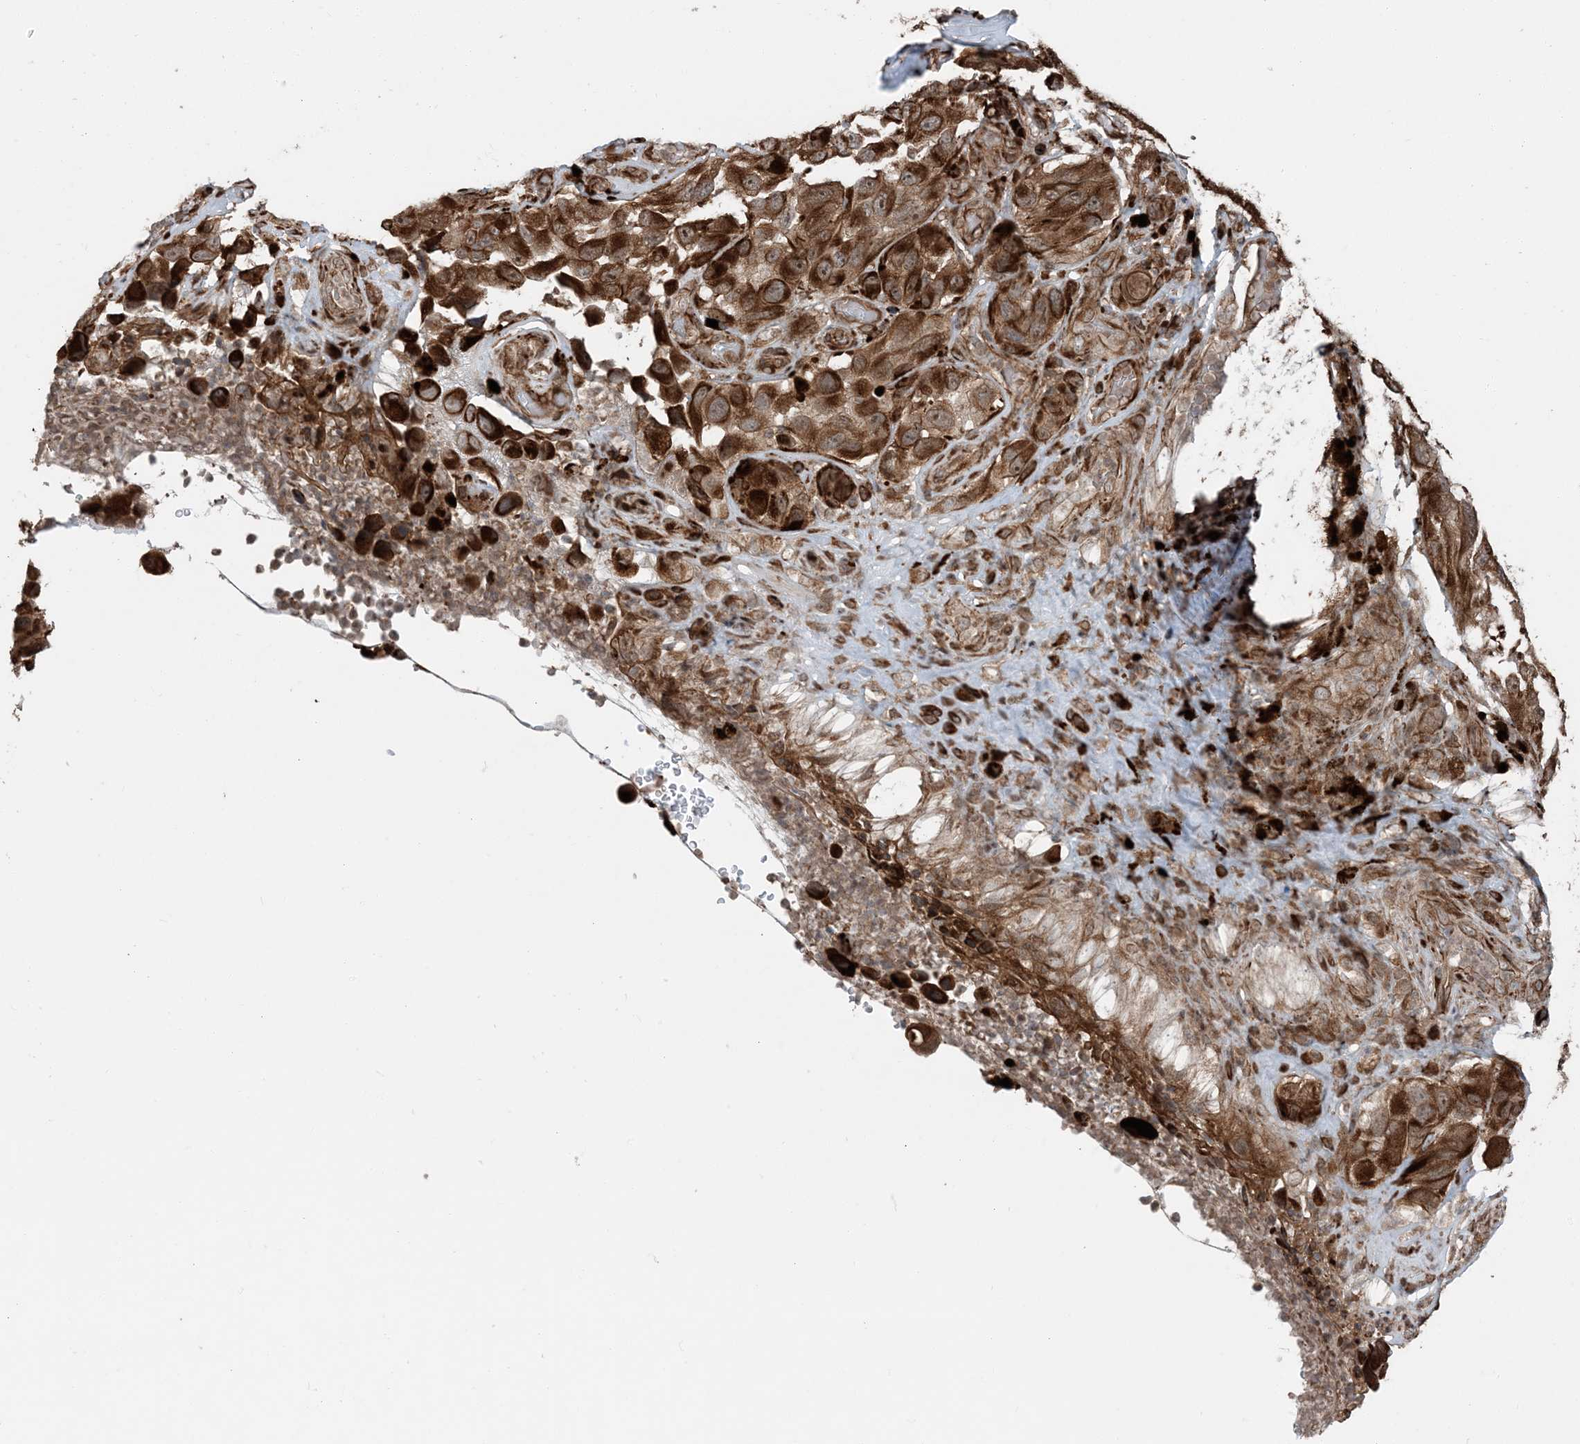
{"staining": {"intensity": "strong", "quantity": ">75%", "location": "cytoplasmic/membranous"}, "tissue": "melanoma", "cell_type": "Tumor cells", "image_type": "cancer", "snomed": [{"axis": "morphology", "description": "Malignant melanoma, NOS"}, {"axis": "topography", "description": "Skin"}], "caption": "Human malignant melanoma stained for a protein (brown) exhibits strong cytoplasmic/membranous positive positivity in about >75% of tumor cells.", "gene": "EDEM2", "patient": {"sex": "female", "age": 73}}